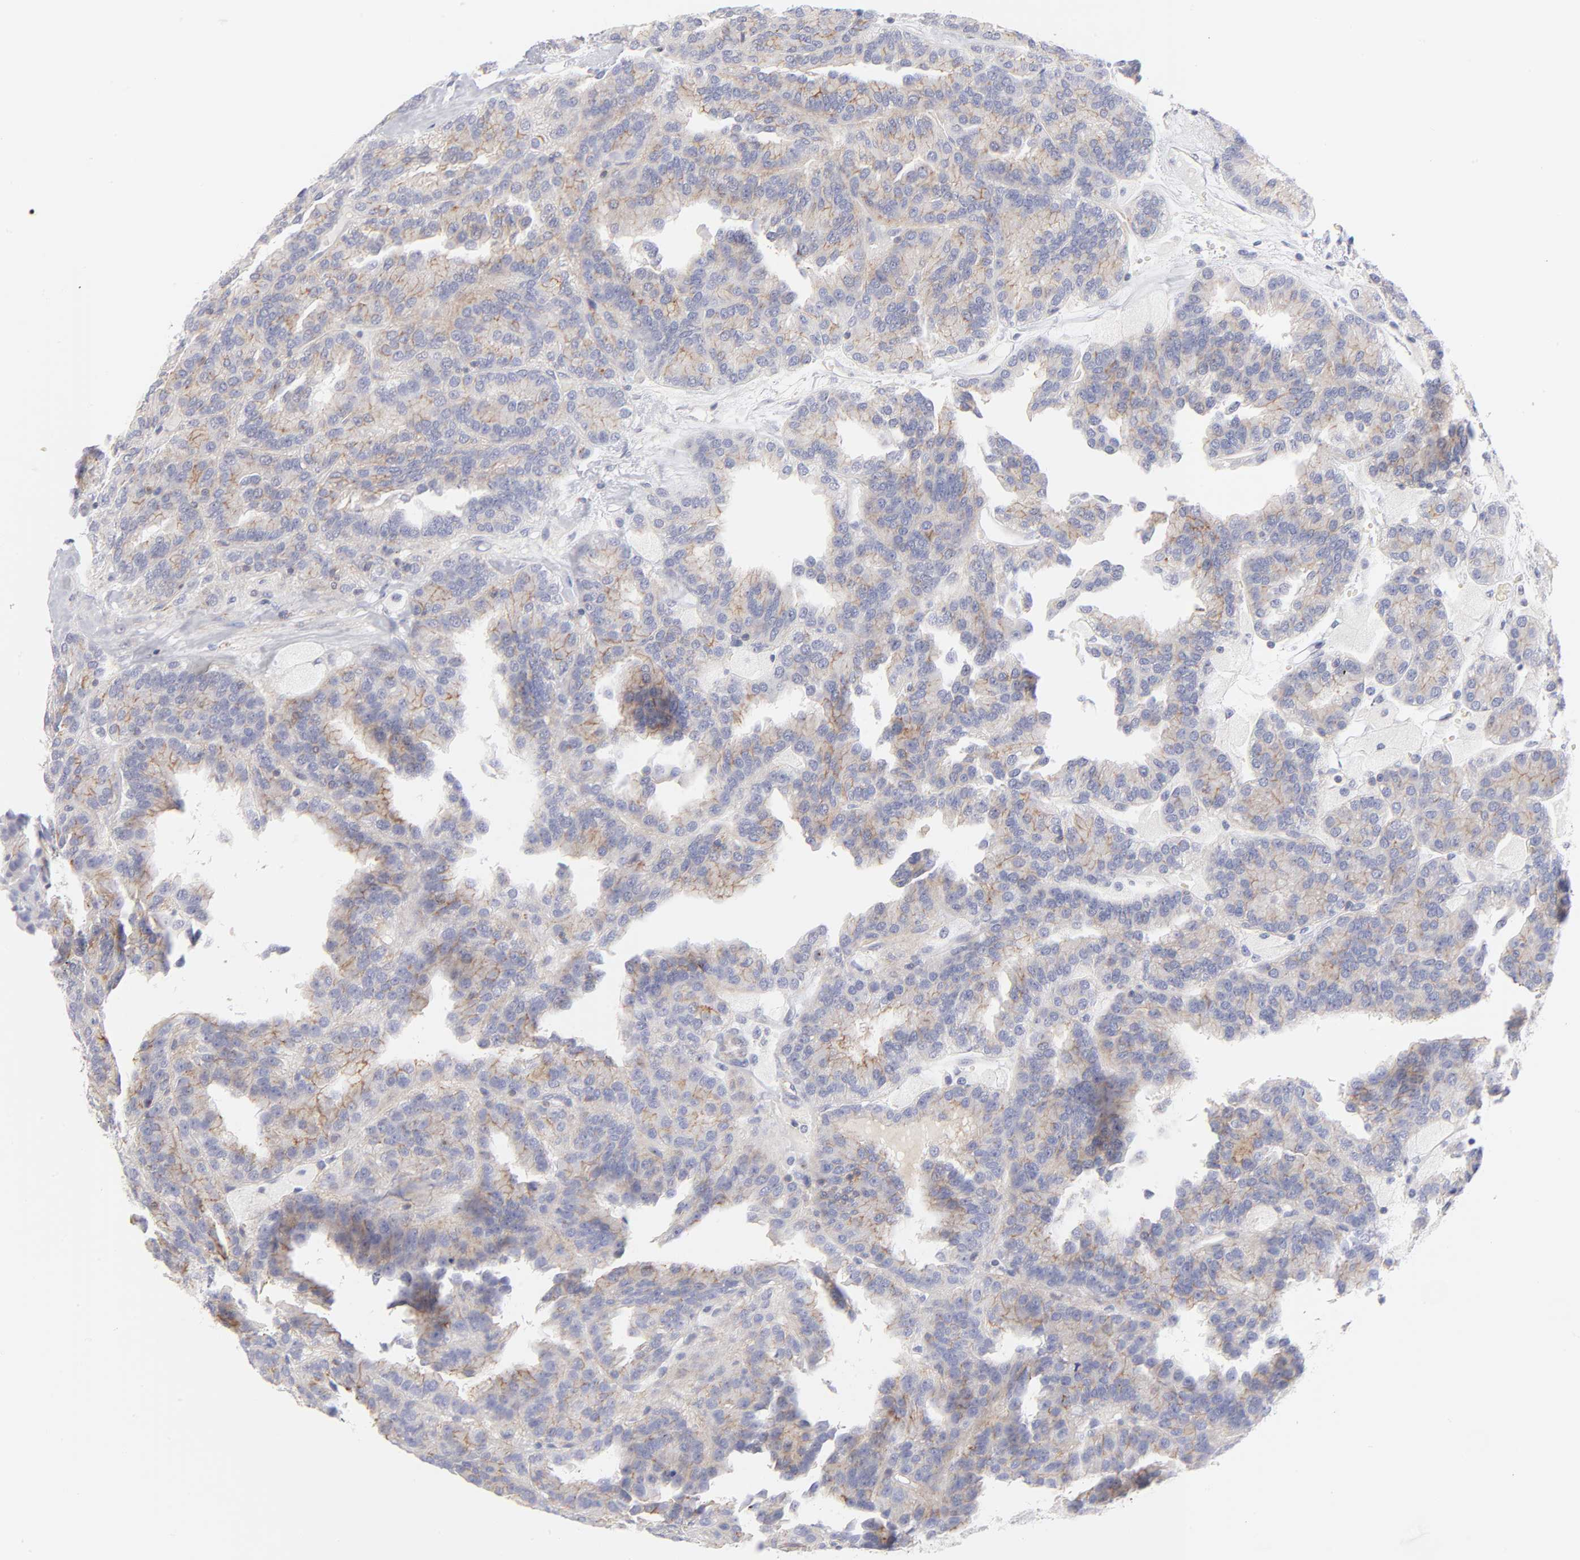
{"staining": {"intensity": "weak", "quantity": "25%-75%", "location": "cytoplasmic/membranous"}, "tissue": "renal cancer", "cell_type": "Tumor cells", "image_type": "cancer", "snomed": [{"axis": "morphology", "description": "Adenocarcinoma, NOS"}, {"axis": "topography", "description": "Kidney"}], "caption": "Immunohistochemical staining of renal cancer shows low levels of weak cytoplasmic/membranous positivity in about 25%-75% of tumor cells.", "gene": "ACTA2", "patient": {"sex": "male", "age": 46}}